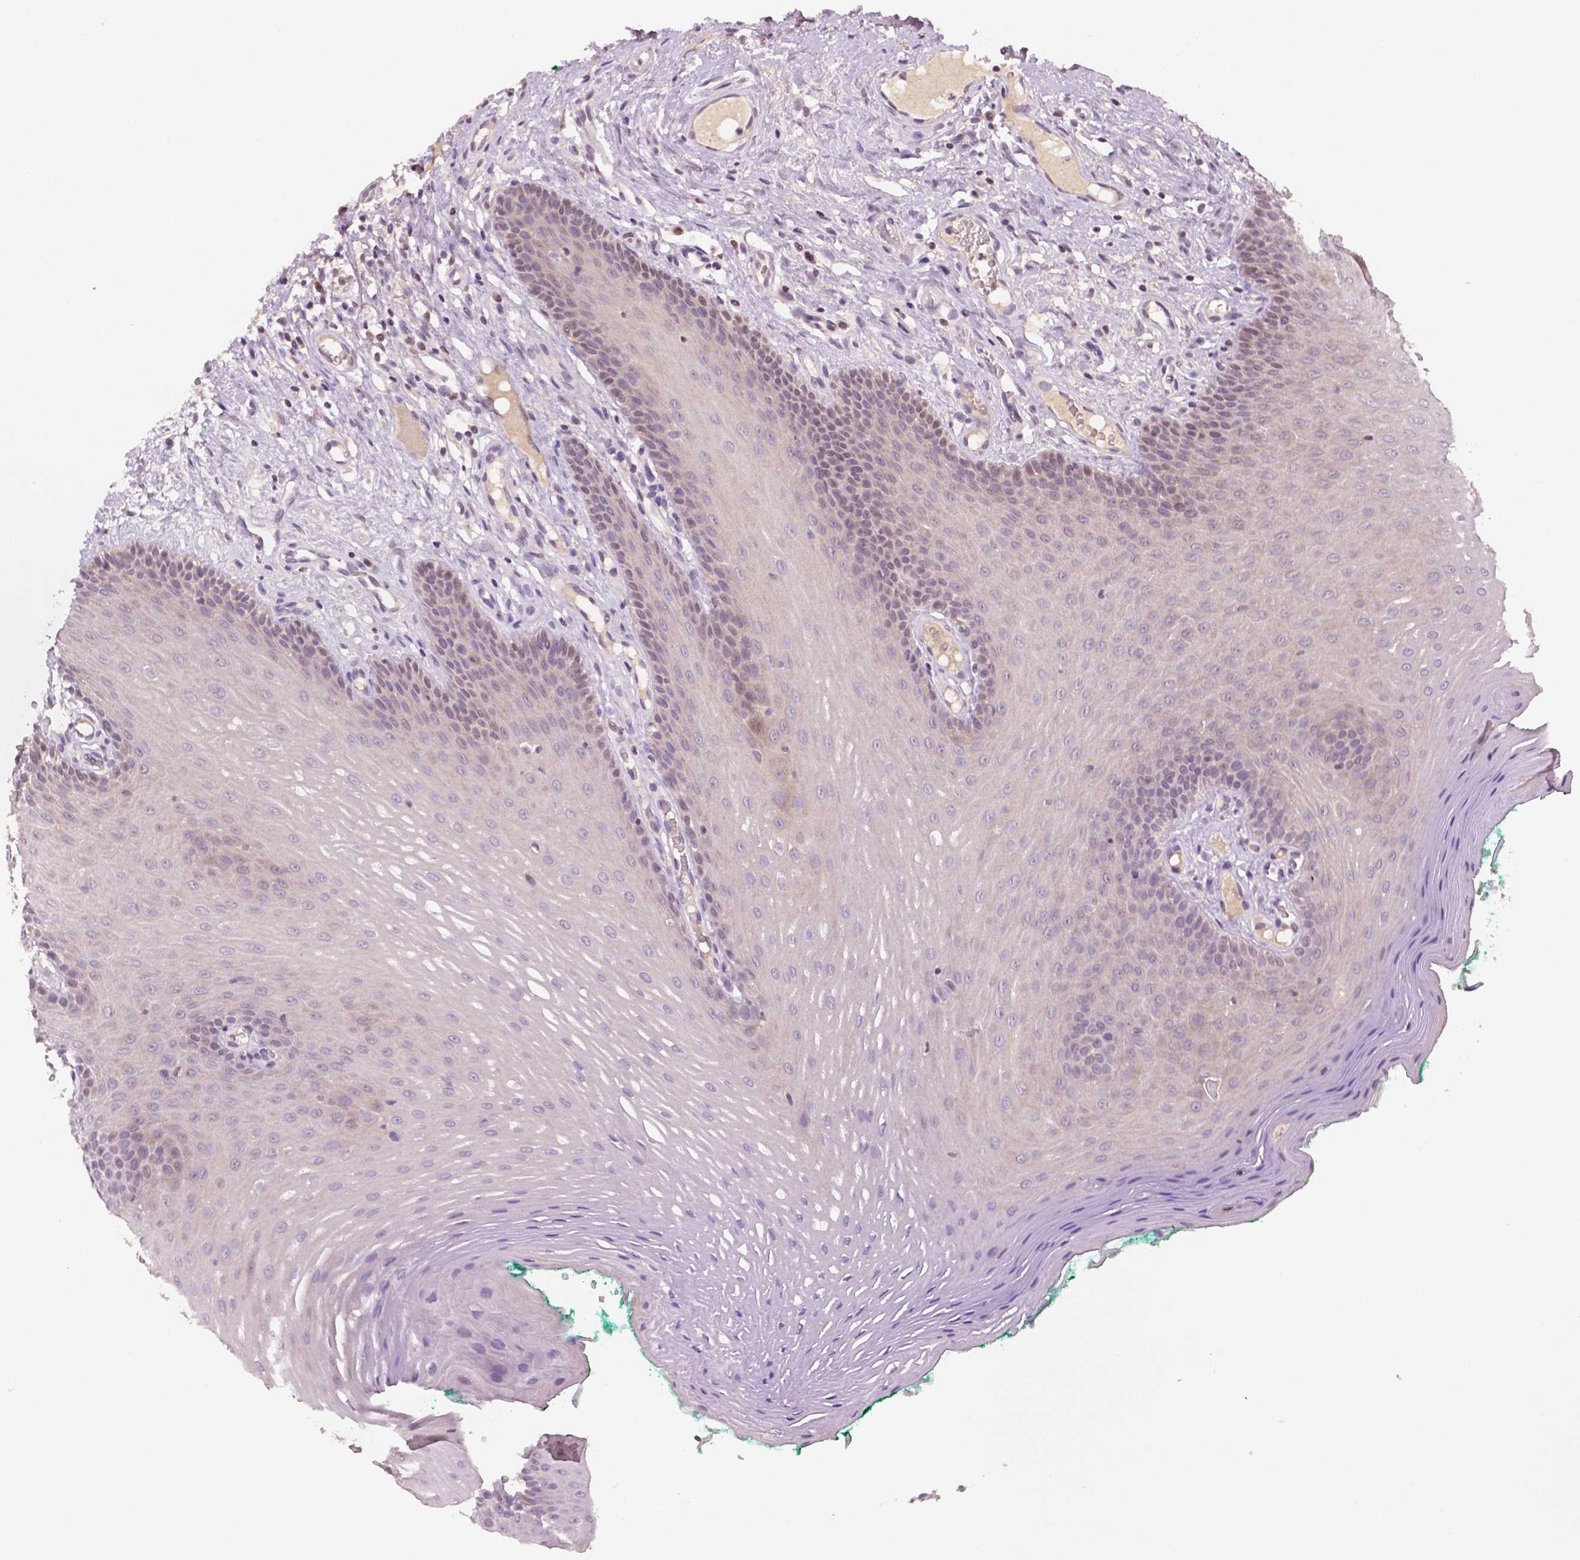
{"staining": {"intensity": "negative", "quantity": "none", "location": "none"}, "tissue": "oral mucosa", "cell_type": "Squamous epithelial cells", "image_type": "normal", "snomed": [{"axis": "morphology", "description": "Normal tissue, NOS"}, {"axis": "morphology", "description": "Squamous cell carcinoma, NOS"}, {"axis": "topography", "description": "Oral tissue"}, {"axis": "topography", "description": "Head-Neck"}], "caption": "Immunohistochemistry (IHC) of unremarkable oral mucosa demonstrates no positivity in squamous epithelial cells.", "gene": "MROH6", "patient": {"sex": "male", "age": 78}}